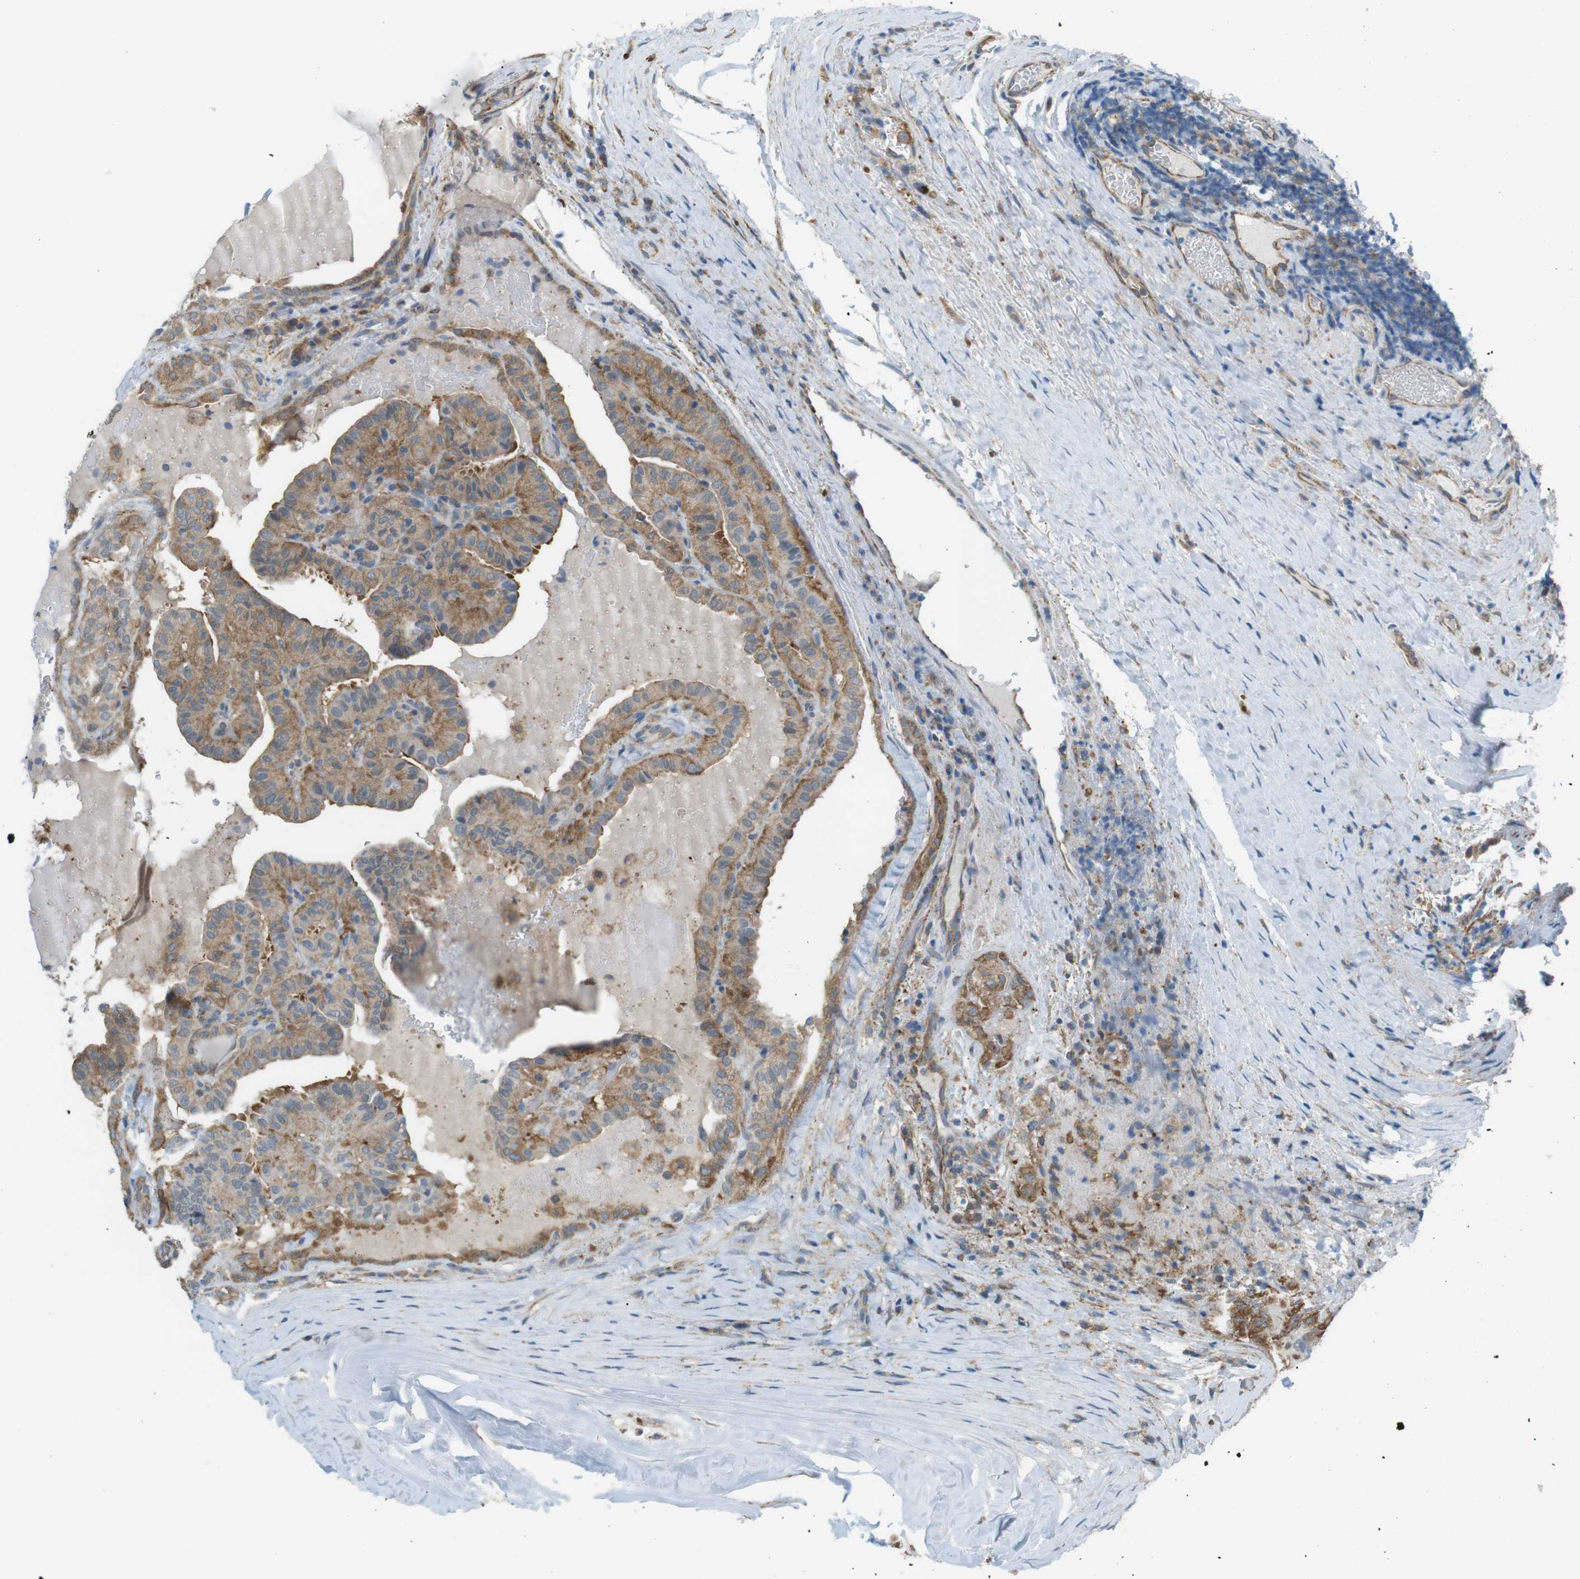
{"staining": {"intensity": "moderate", "quantity": ">75%", "location": "cytoplasmic/membranous"}, "tissue": "thyroid cancer", "cell_type": "Tumor cells", "image_type": "cancer", "snomed": [{"axis": "morphology", "description": "Papillary adenocarcinoma, NOS"}, {"axis": "topography", "description": "Thyroid gland"}], "caption": "Immunohistochemistry (IHC) staining of thyroid cancer (papillary adenocarcinoma), which demonstrates medium levels of moderate cytoplasmic/membranous positivity in about >75% of tumor cells indicating moderate cytoplasmic/membranous protein positivity. The staining was performed using DAB (3,3'-diaminobenzidine) (brown) for protein detection and nuclei were counterstained in hematoxylin (blue).", "gene": "PEPD", "patient": {"sex": "male", "age": 77}}